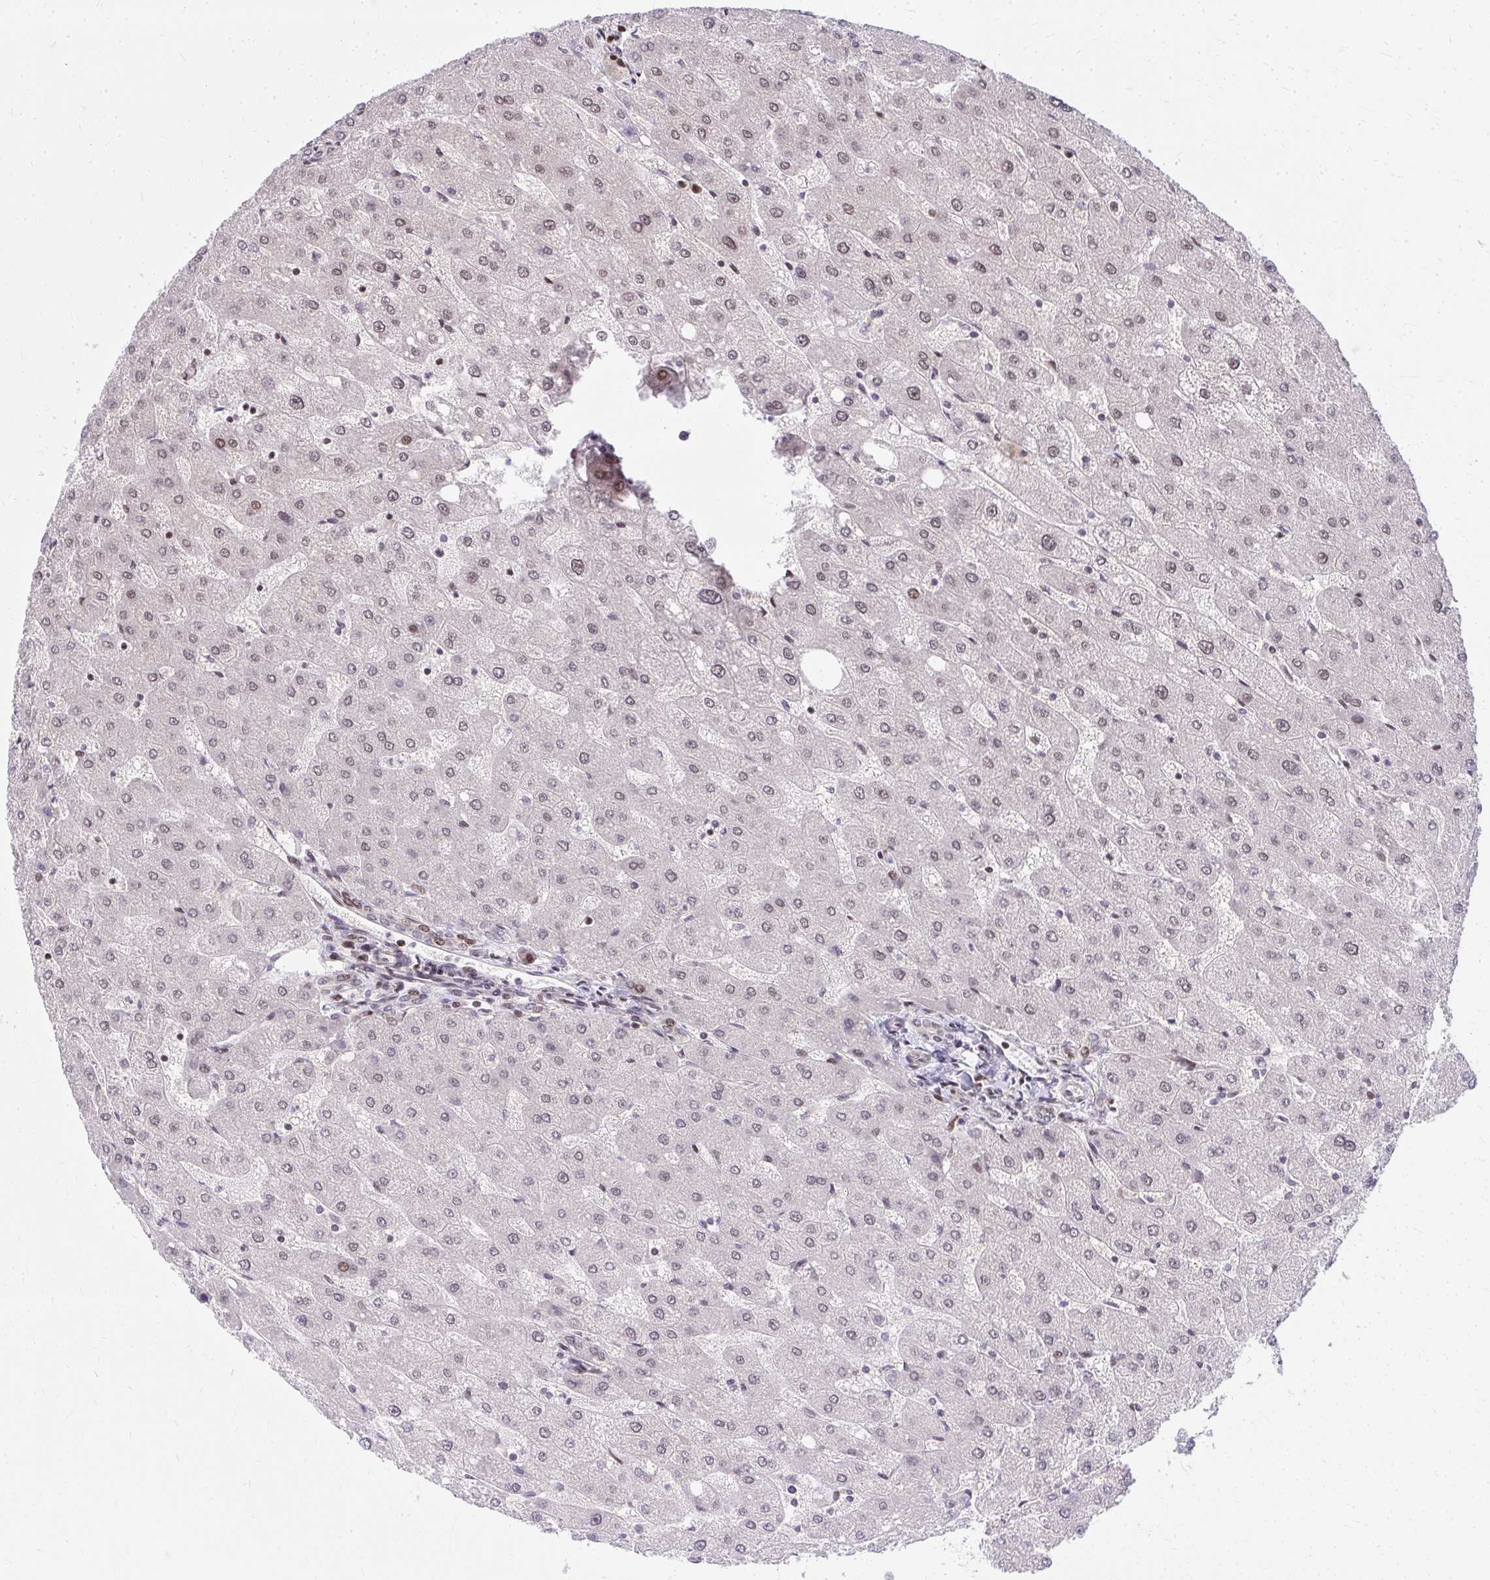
{"staining": {"intensity": "negative", "quantity": "none", "location": "none"}, "tissue": "liver", "cell_type": "Cholangiocytes", "image_type": "normal", "snomed": [{"axis": "morphology", "description": "Normal tissue, NOS"}, {"axis": "topography", "description": "Liver"}], "caption": "IHC histopathology image of unremarkable liver: liver stained with DAB shows no significant protein positivity in cholangiocytes.", "gene": "PIGY", "patient": {"sex": "male", "age": 67}}